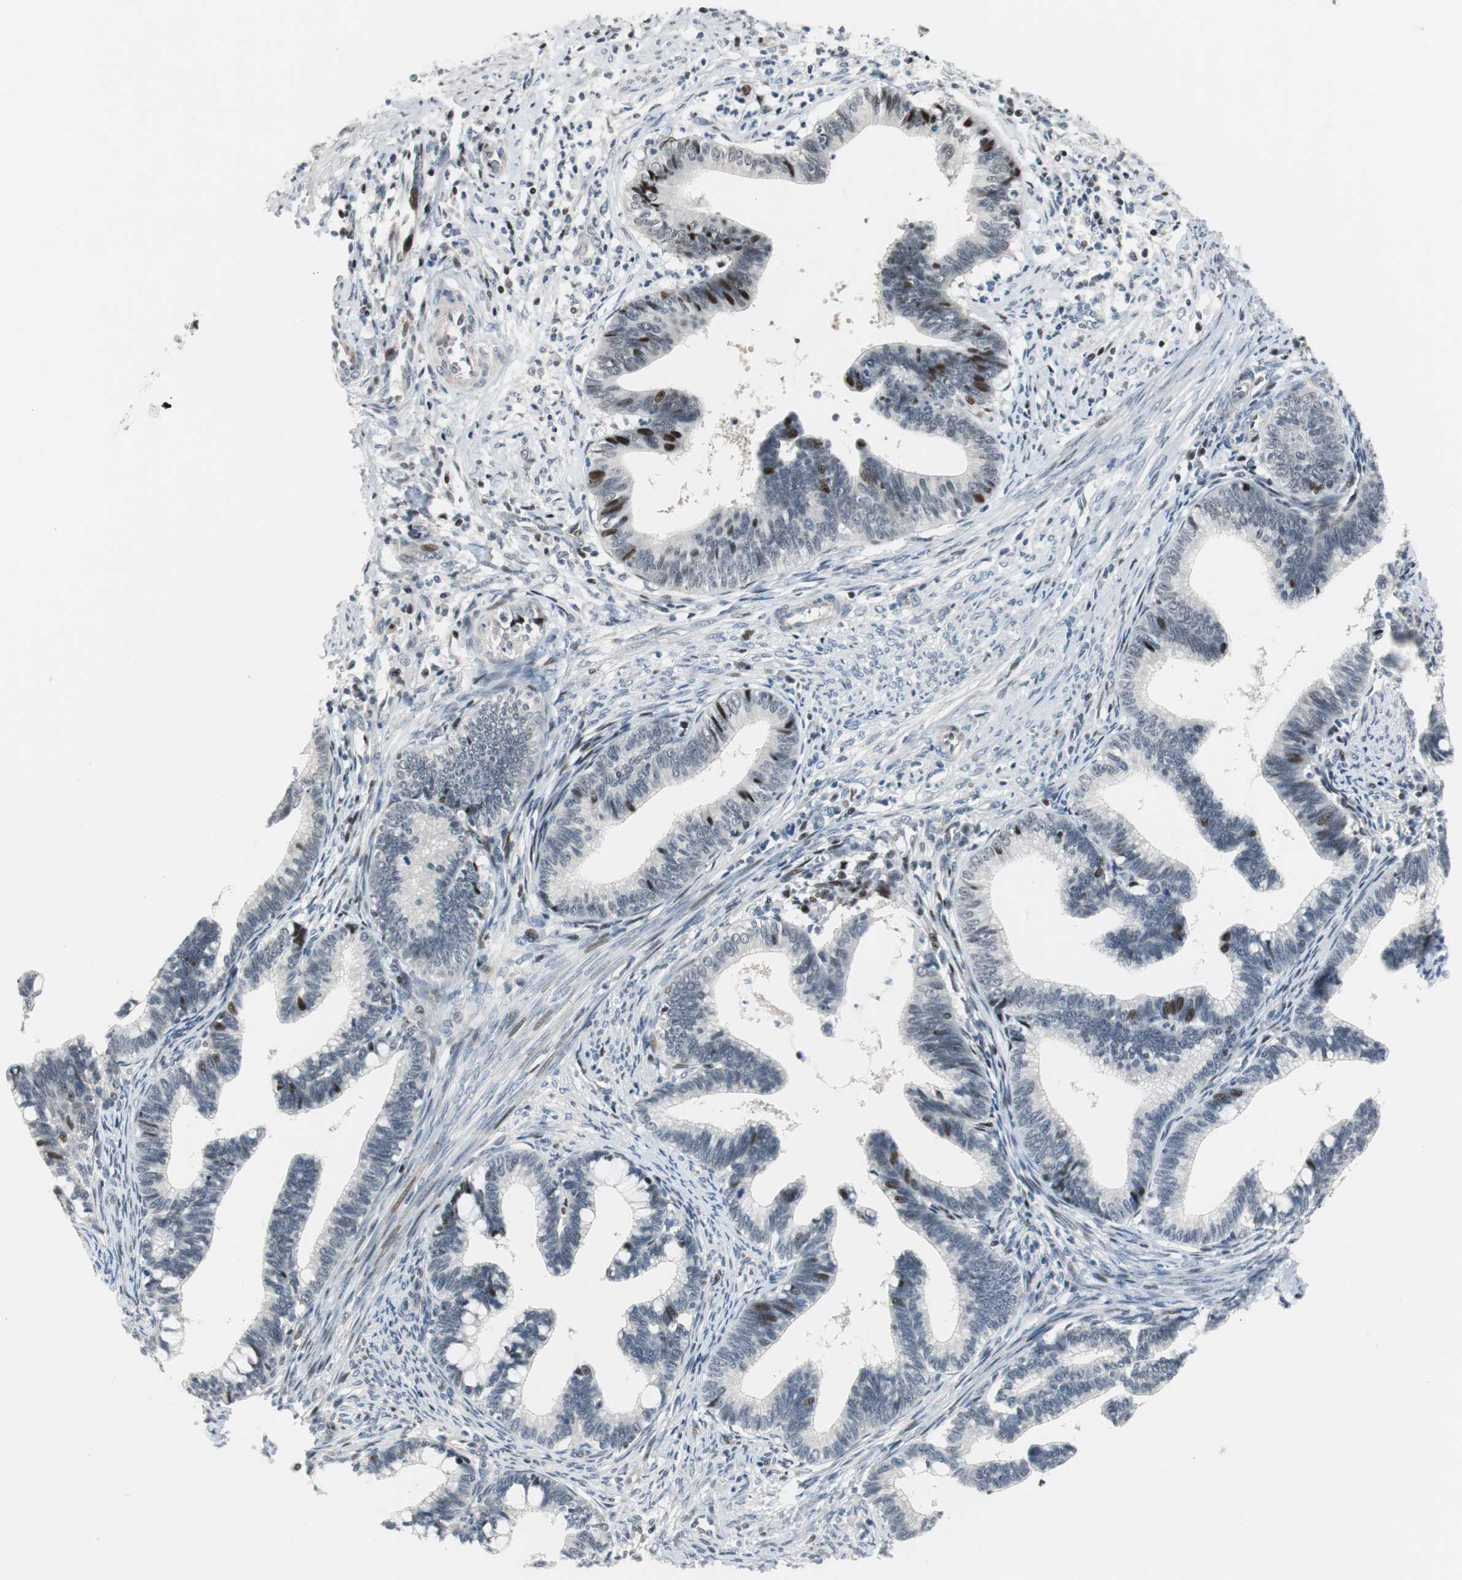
{"staining": {"intensity": "strong", "quantity": "<25%", "location": "nuclear"}, "tissue": "cervical cancer", "cell_type": "Tumor cells", "image_type": "cancer", "snomed": [{"axis": "morphology", "description": "Adenocarcinoma, NOS"}, {"axis": "topography", "description": "Cervix"}], "caption": "IHC of cervical cancer shows medium levels of strong nuclear positivity in approximately <25% of tumor cells.", "gene": "RAD1", "patient": {"sex": "female", "age": 36}}